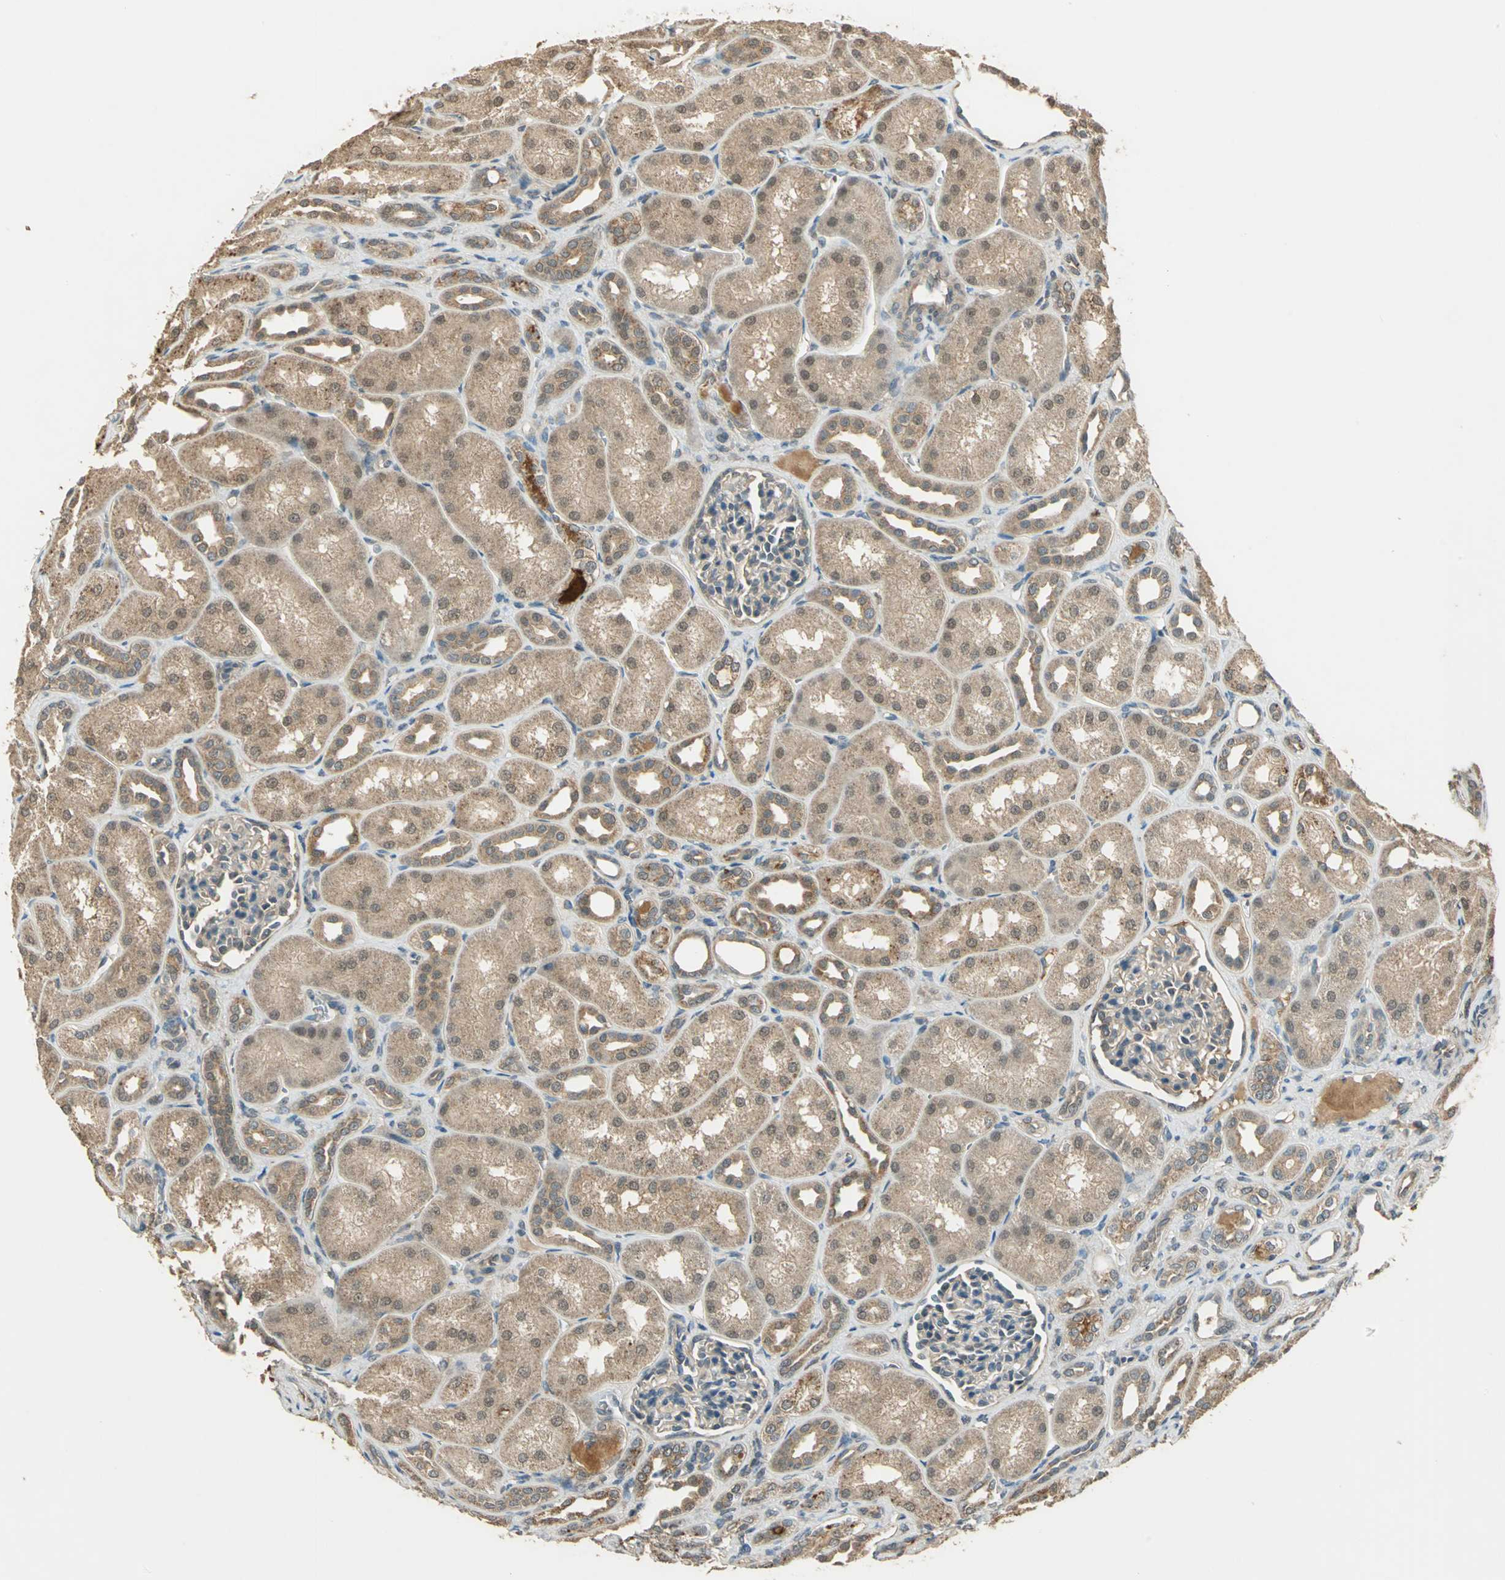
{"staining": {"intensity": "weak", "quantity": ">75%", "location": "cytoplasmic/membranous"}, "tissue": "kidney", "cell_type": "Cells in glomeruli", "image_type": "normal", "snomed": [{"axis": "morphology", "description": "Normal tissue, NOS"}, {"axis": "topography", "description": "Kidney"}], "caption": "IHC of normal kidney shows low levels of weak cytoplasmic/membranous staining in about >75% of cells in glomeruli.", "gene": "KEAP1", "patient": {"sex": "male", "age": 7}}